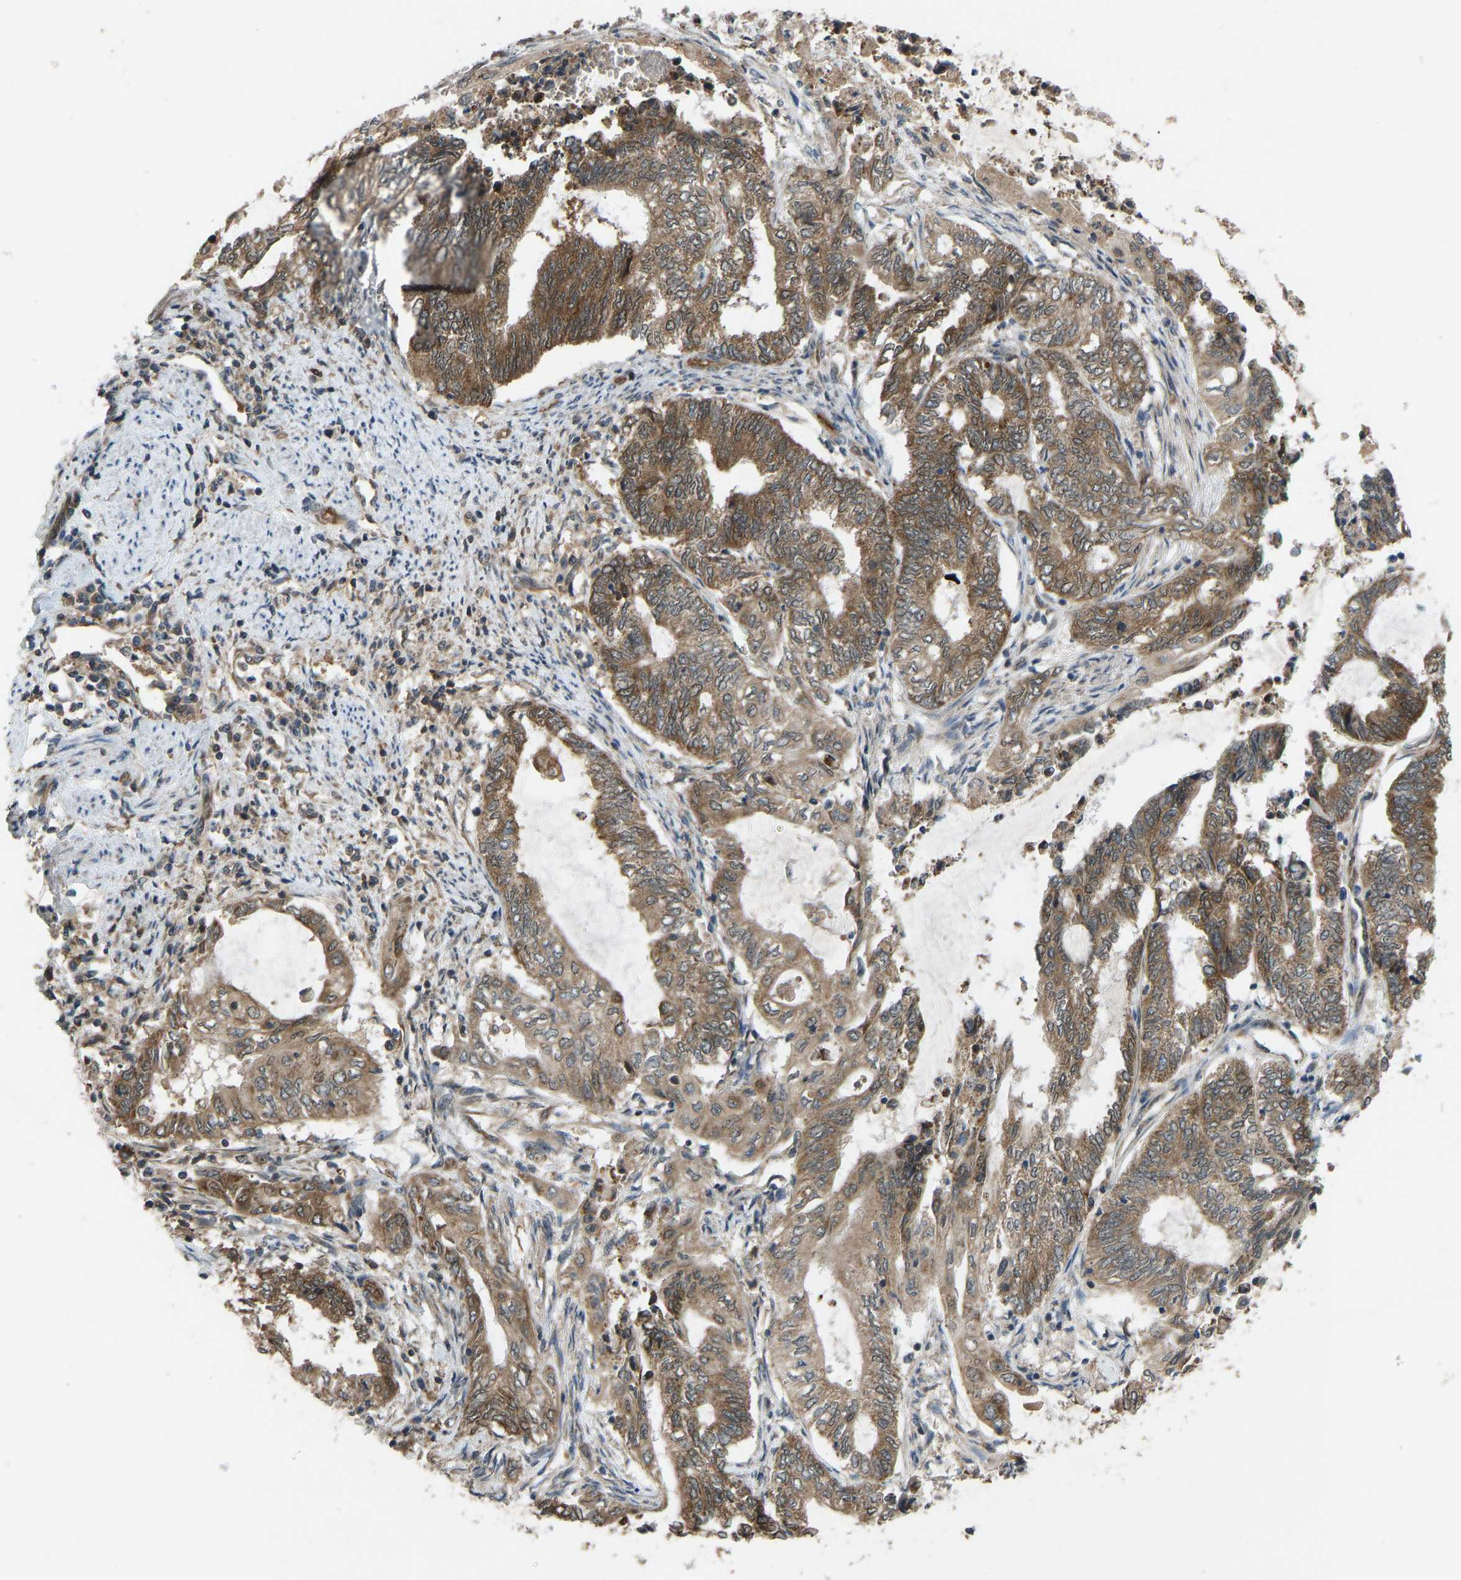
{"staining": {"intensity": "moderate", "quantity": ">75%", "location": "cytoplasmic/membranous"}, "tissue": "endometrial cancer", "cell_type": "Tumor cells", "image_type": "cancer", "snomed": [{"axis": "morphology", "description": "Adenocarcinoma, NOS"}, {"axis": "topography", "description": "Uterus"}, {"axis": "topography", "description": "Endometrium"}], "caption": "About >75% of tumor cells in adenocarcinoma (endometrial) show moderate cytoplasmic/membranous protein positivity as visualized by brown immunohistochemical staining.", "gene": "CCT8", "patient": {"sex": "female", "age": 70}}